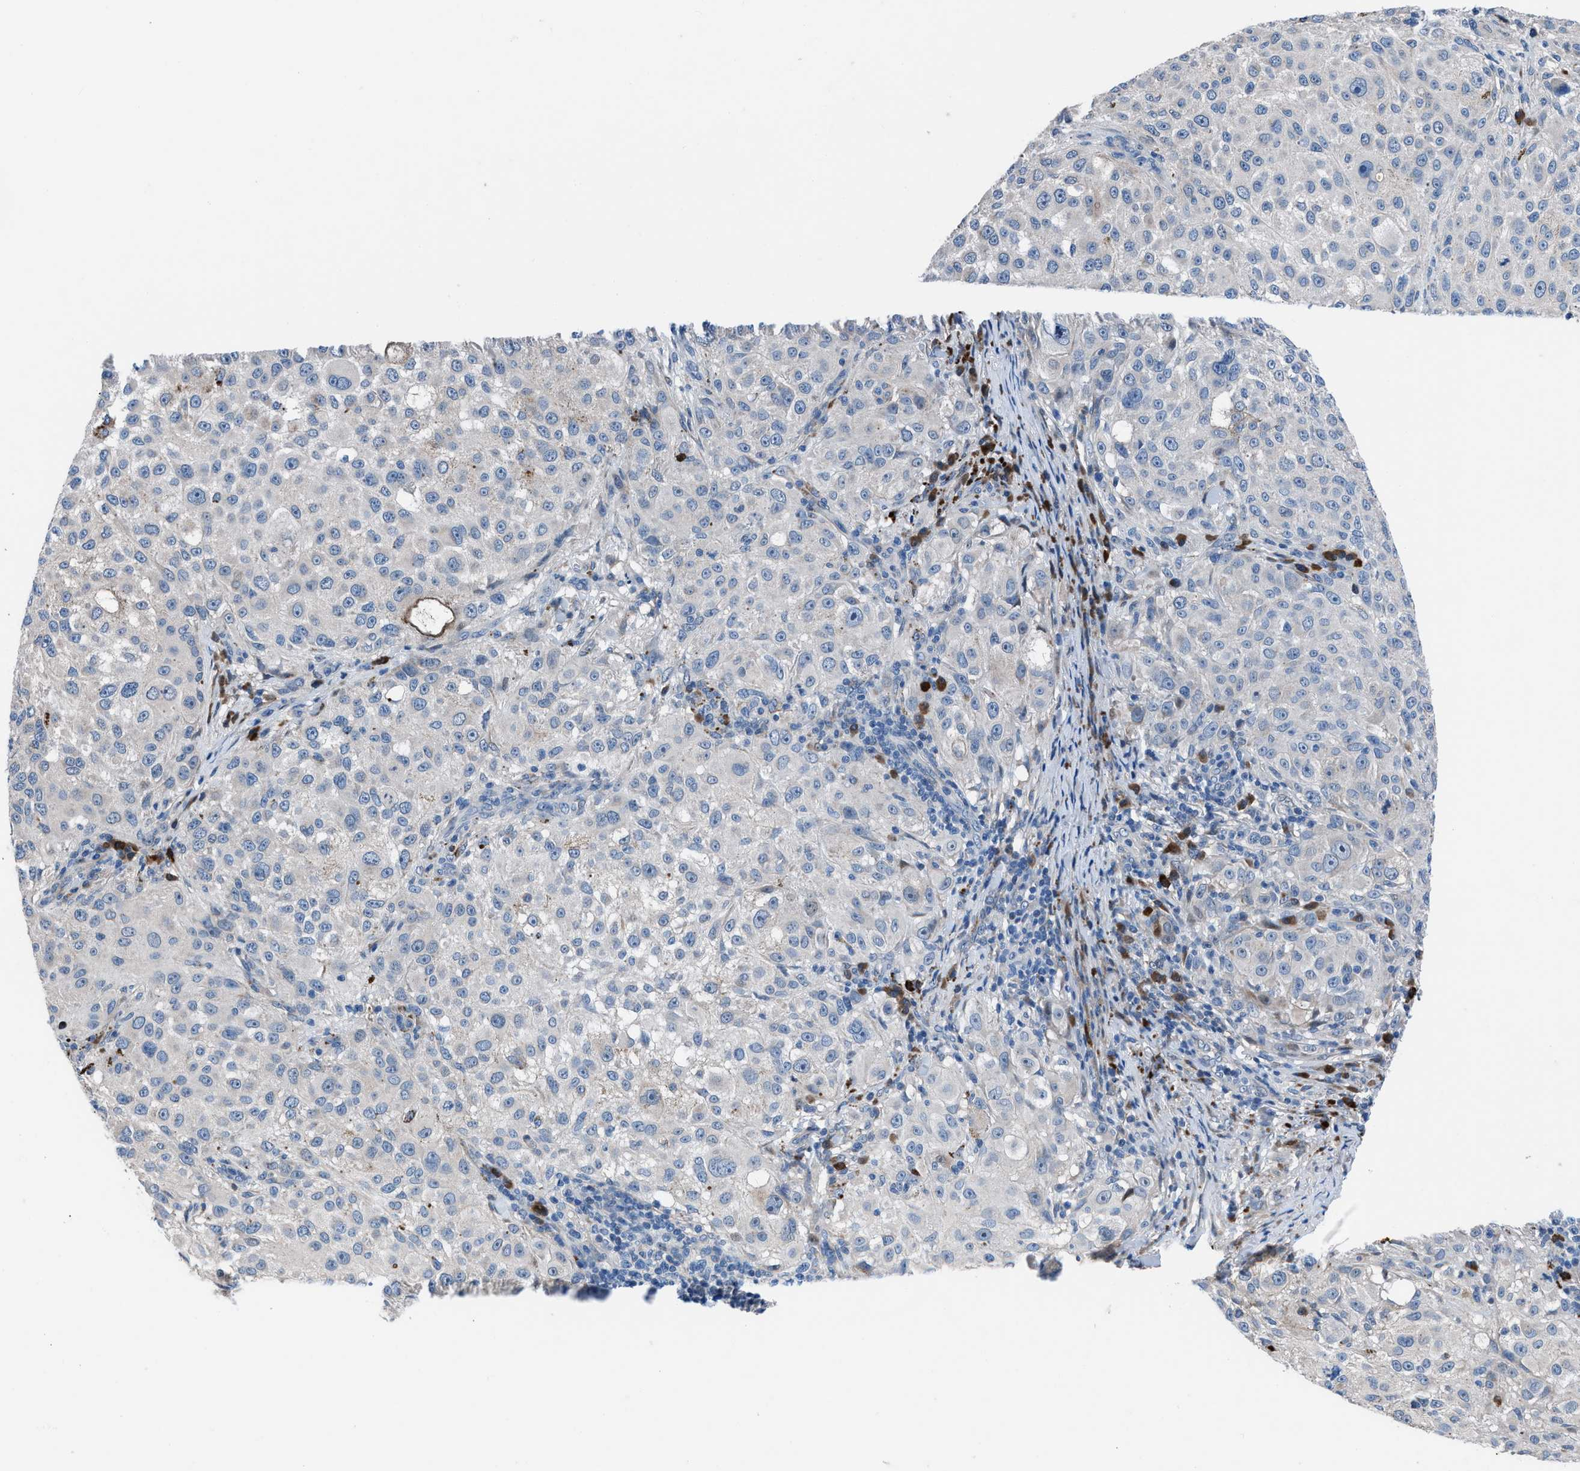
{"staining": {"intensity": "negative", "quantity": "none", "location": "none"}, "tissue": "melanoma", "cell_type": "Tumor cells", "image_type": "cancer", "snomed": [{"axis": "morphology", "description": "Necrosis, NOS"}, {"axis": "morphology", "description": "Malignant melanoma, NOS"}, {"axis": "topography", "description": "Skin"}], "caption": "Melanoma was stained to show a protein in brown. There is no significant positivity in tumor cells.", "gene": "UAP1", "patient": {"sex": "female", "age": 87}}